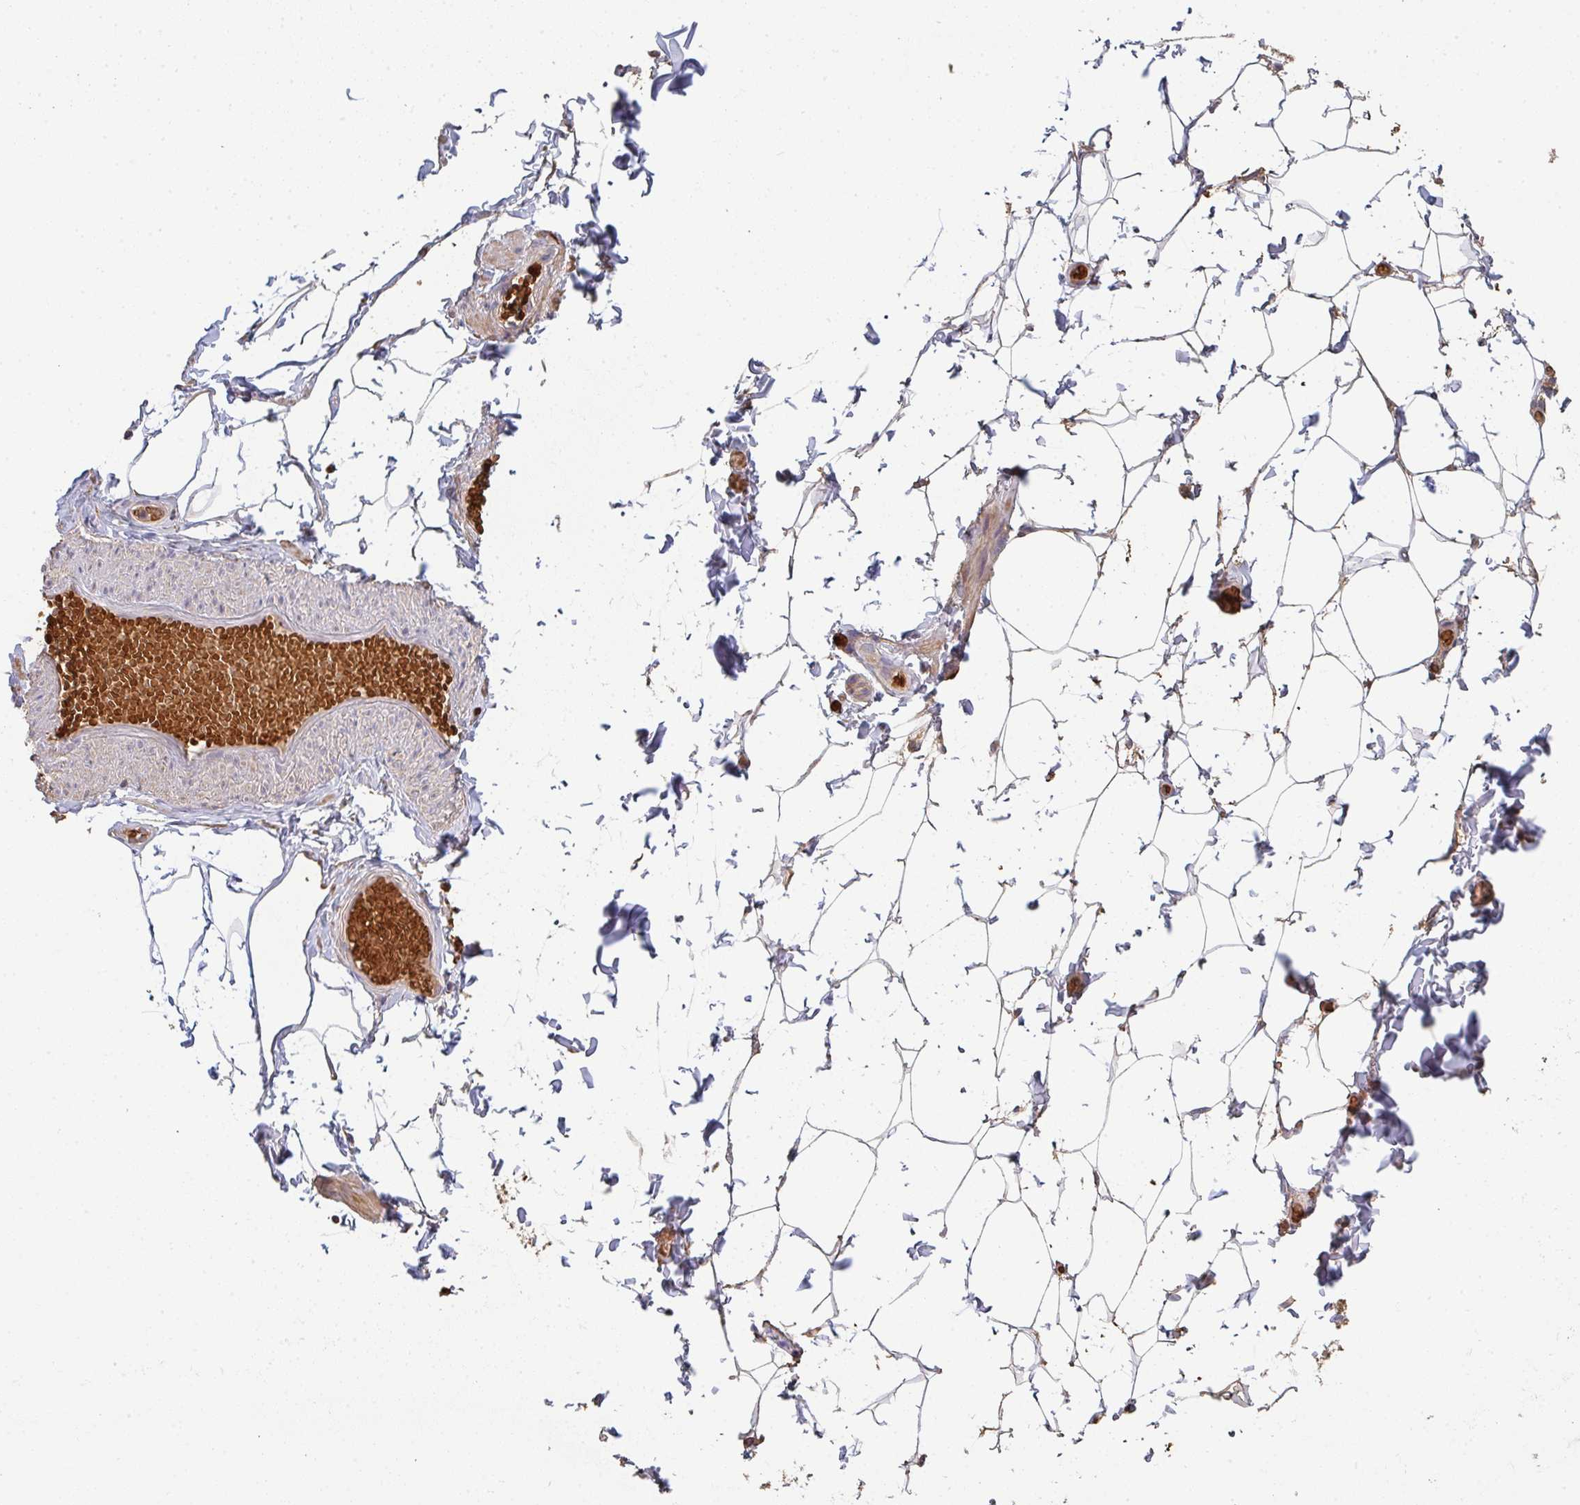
{"staining": {"intensity": "moderate", "quantity": ">75%", "location": "cytoplasmic/membranous"}, "tissue": "adipose tissue", "cell_type": "Adipocytes", "image_type": "normal", "snomed": [{"axis": "morphology", "description": "Normal tissue, NOS"}, {"axis": "topography", "description": "Soft tissue"}, {"axis": "topography", "description": "Adipose tissue"}, {"axis": "topography", "description": "Vascular tissue"}, {"axis": "topography", "description": "Peripheral nerve tissue"}], "caption": "Immunohistochemistry (IHC) micrograph of unremarkable human adipose tissue stained for a protein (brown), which demonstrates medium levels of moderate cytoplasmic/membranous positivity in about >75% of adipocytes.", "gene": "POLG", "patient": {"sex": "male", "age": 29}}